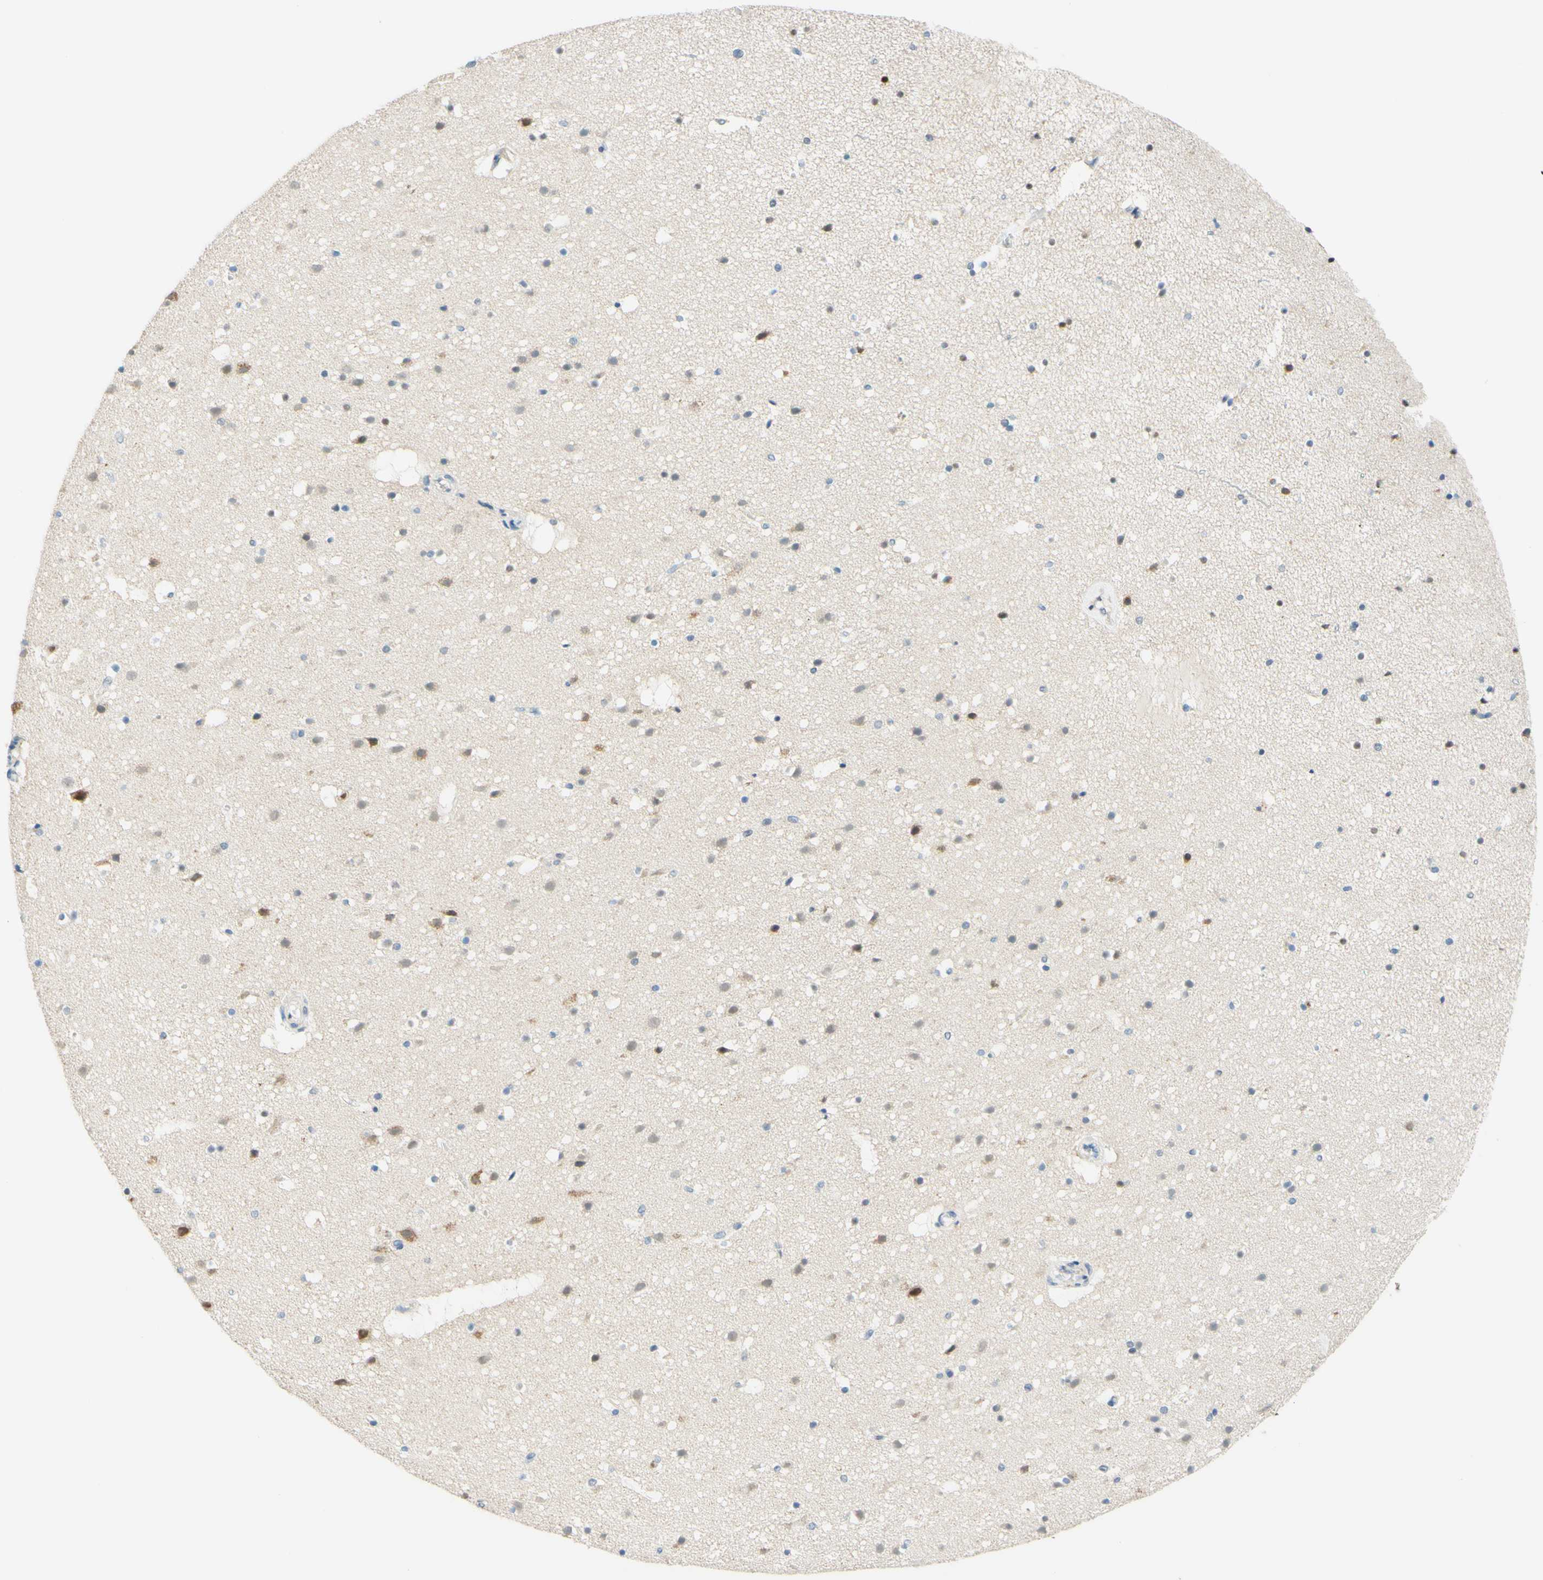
{"staining": {"intensity": "negative", "quantity": "none", "location": "none"}, "tissue": "cerebral cortex", "cell_type": "Endothelial cells", "image_type": "normal", "snomed": [{"axis": "morphology", "description": "Normal tissue, NOS"}, {"axis": "topography", "description": "Cerebral cortex"}], "caption": "The immunohistochemistry histopathology image has no significant staining in endothelial cells of cerebral cortex.", "gene": "TREM2", "patient": {"sex": "male", "age": 45}}